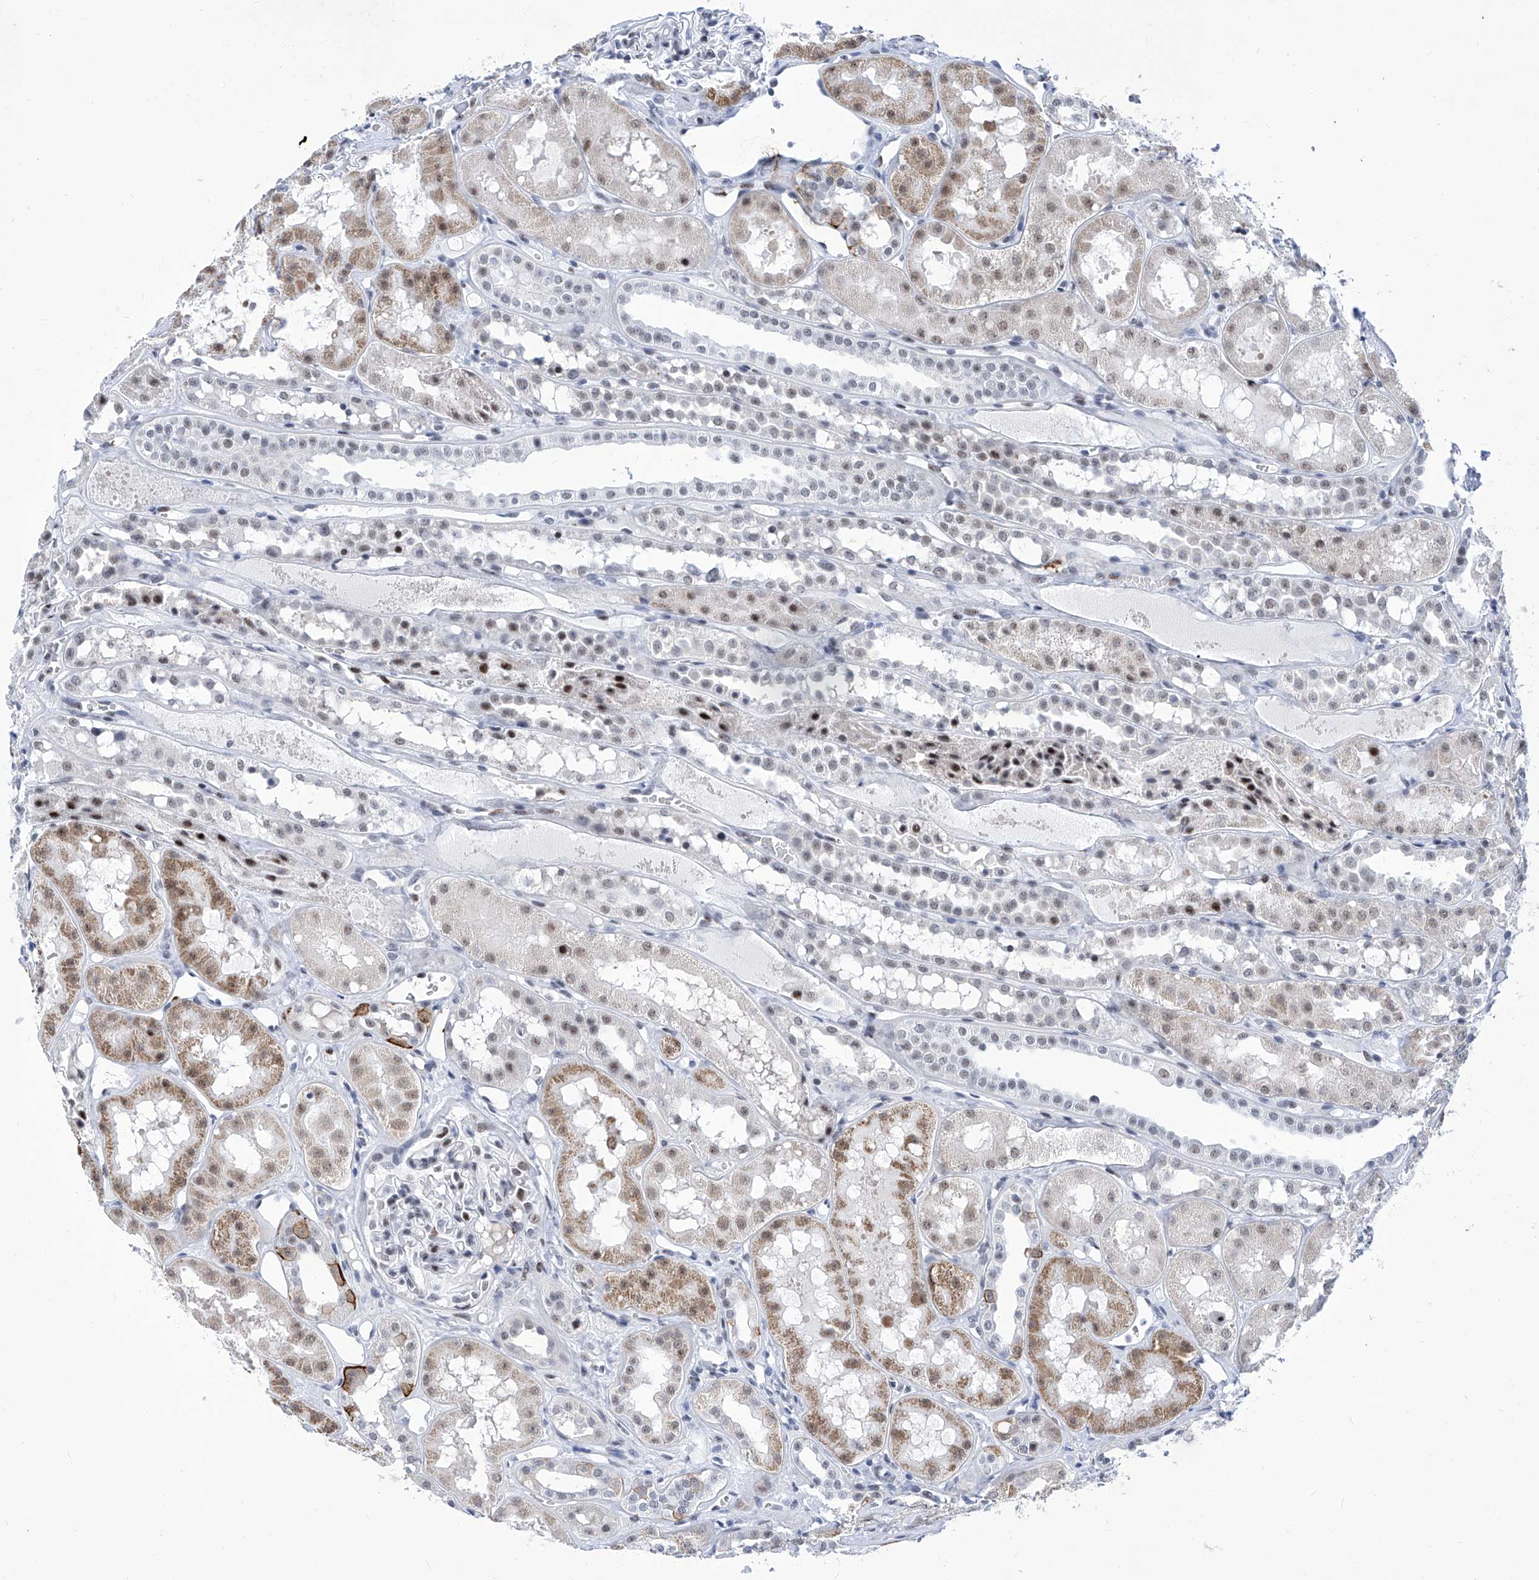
{"staining": {"intensity": "negative", "quantity": "none", "location": "none"}, "tissue": "kidney", "cell_type": "Cells in glomeruli", "image_type": "normal", "snomed": [{"axis": "morphology", "description": "Normal tissue, NOS"}, {"axis": "topography", "description": "Kidney"}], "caption": "High magnification brightfield microscopy of normal kidney stained with DAB (brown) and counterstained with hematoxylin (blue): cells in glomeruli show no significant positivity.", "gene": "SART1", "patient": {"sex": "male", "age": 16}}